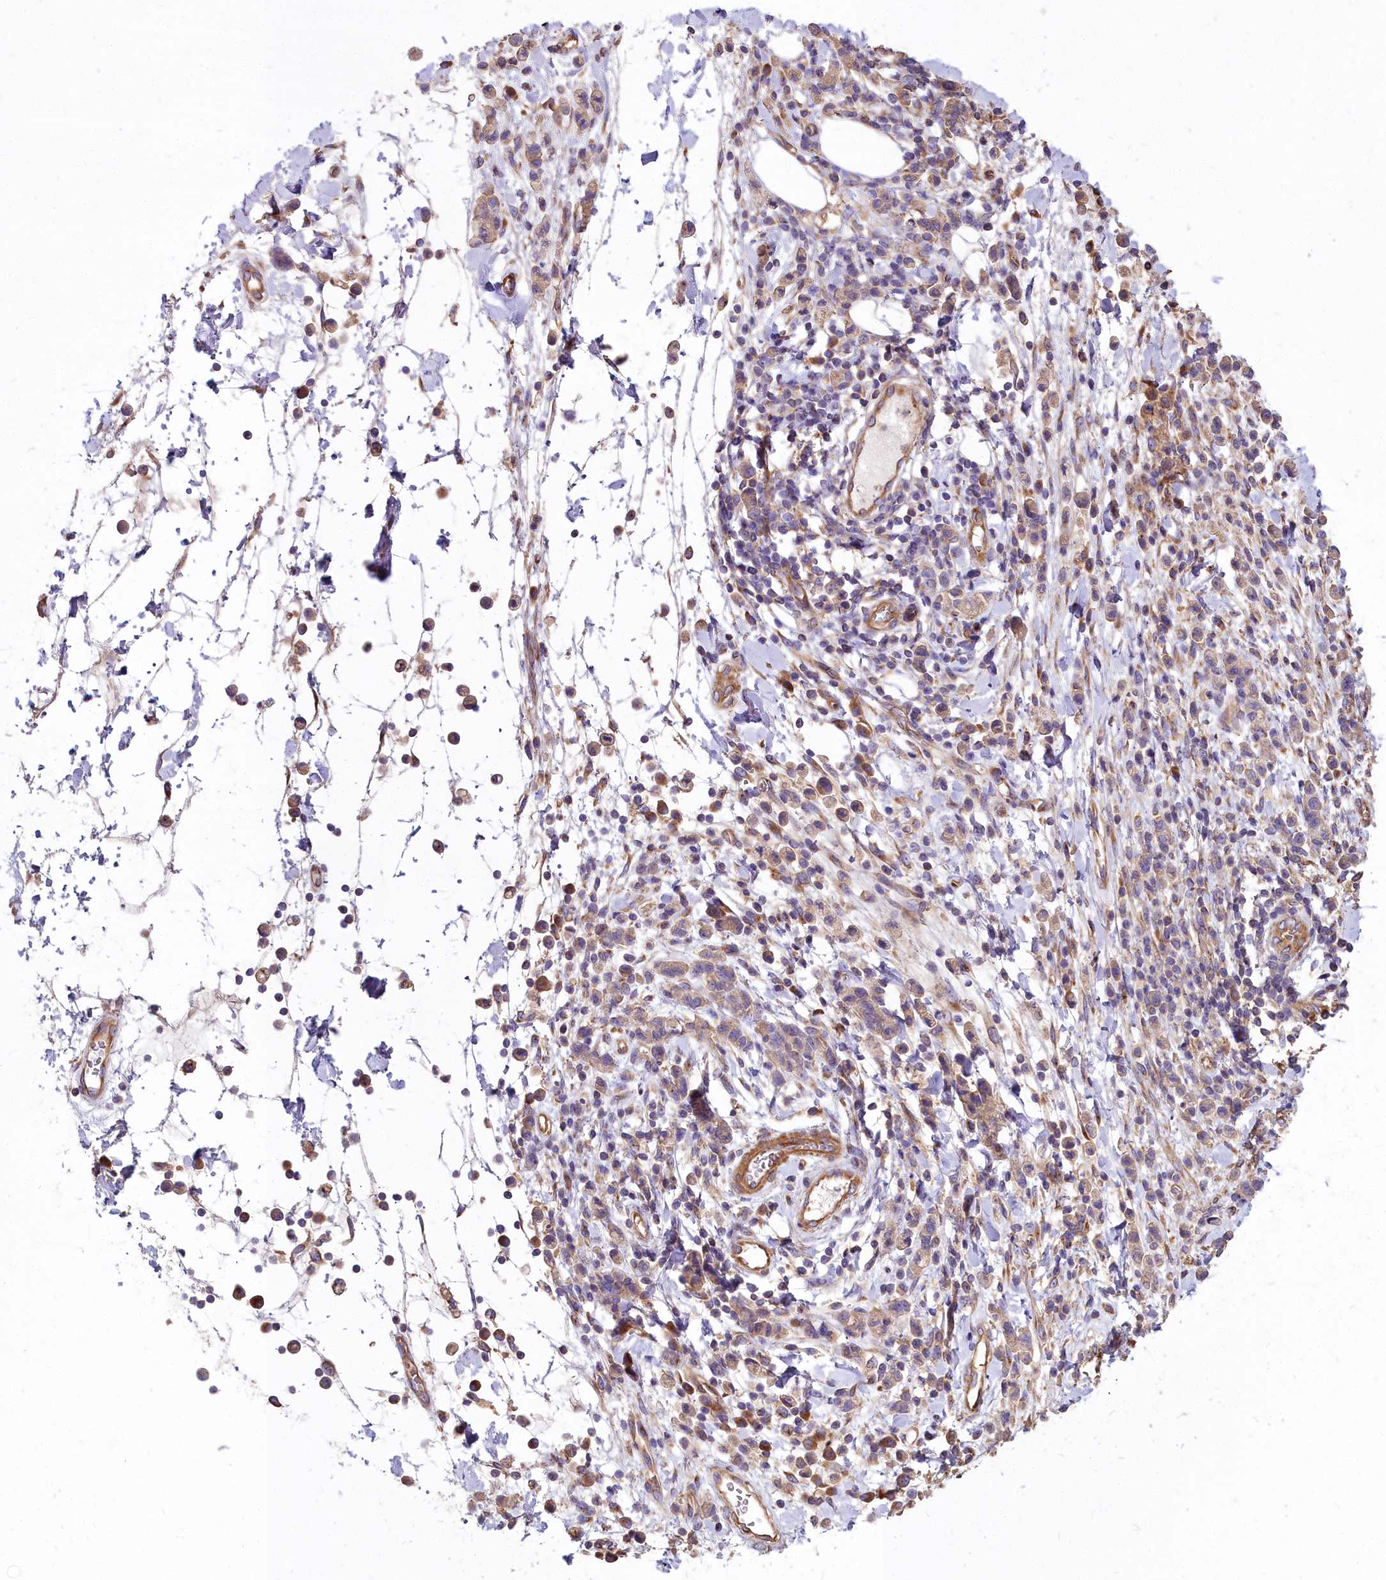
{"staining": {"intensity": "weak", "quantity": "25%-75%", "location": "cytoplasmic/membranous"}, "tissue": "stomach cancer", "cell_type": "Tumor cells", "image_type": "cancer", "snomed": [{"axis": "morphology", "description": "Adenocarcinoma, NOS"}, {"axis": "topography", "description": "Stomach"}], "caption": "This image displays IHC staining of human adenocarcinoma (stomach), with low weak cytoplasmic/membranous positivity in approximately 25%-75% of tumor cells.", "gene": "DCTN3", "patient": {"sex": "male", "age": 77}}